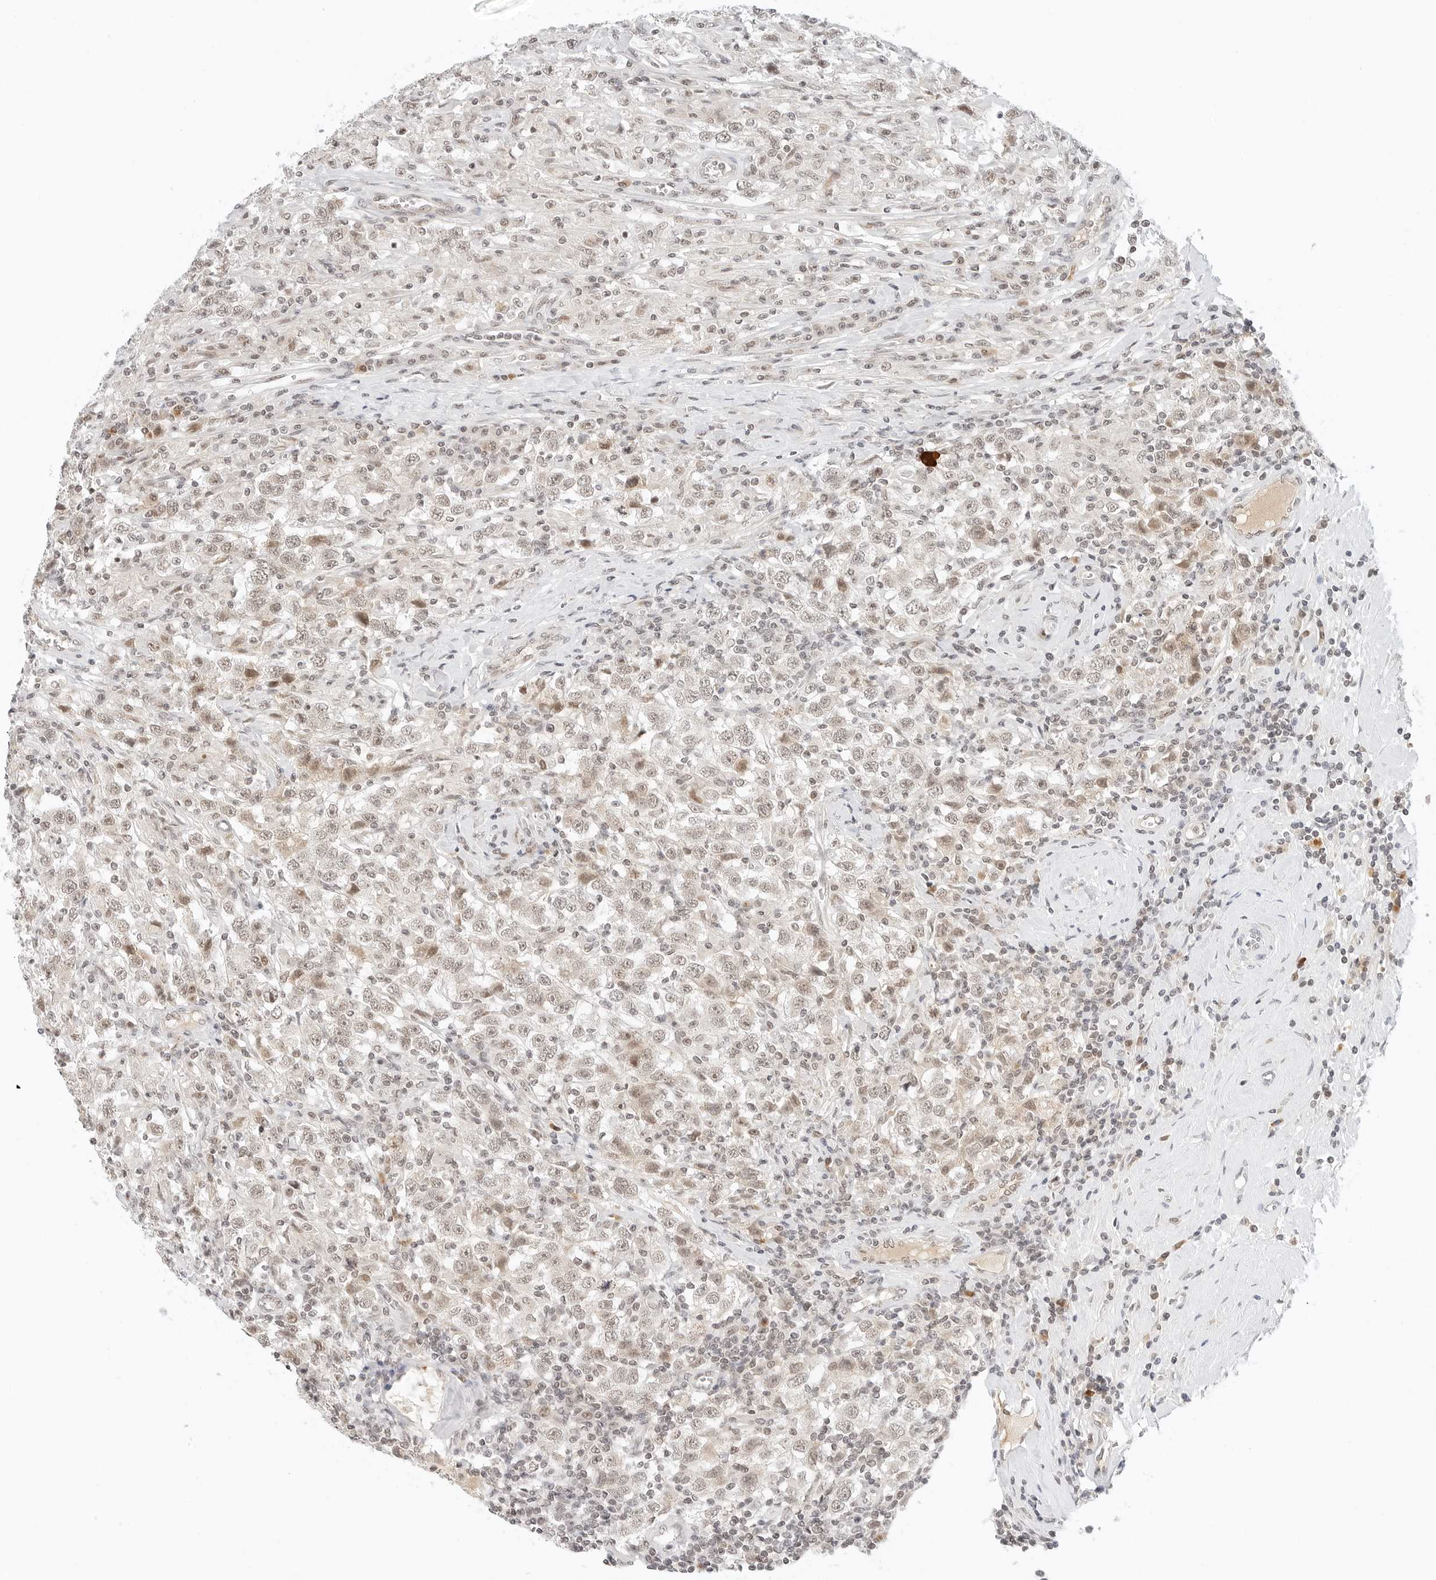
{"staining": {"intensity": "weak", "quantity": "25%-75%", "location": "nuclear"}, "tissue": "testis cancer", "cell_type": "Tumor cells", "image_type": "cancer", "snomed": [{"axis": "morphology", "description": "Seminoma, NOS"}, {"axis": "topography", "description": "Testis"}], "caption": "DAB immunohistochemical staining of human testis cancer (seminoma) exhibits weak nuclear protein positivity in about 25%-75% of tumor cells. (Stains: DAB in brown, nuclei in blue, Microscopy: brightfield microscopy at high magnification).", "gene": "NEO1", "patient": {"sex": "male", "age": 41}}